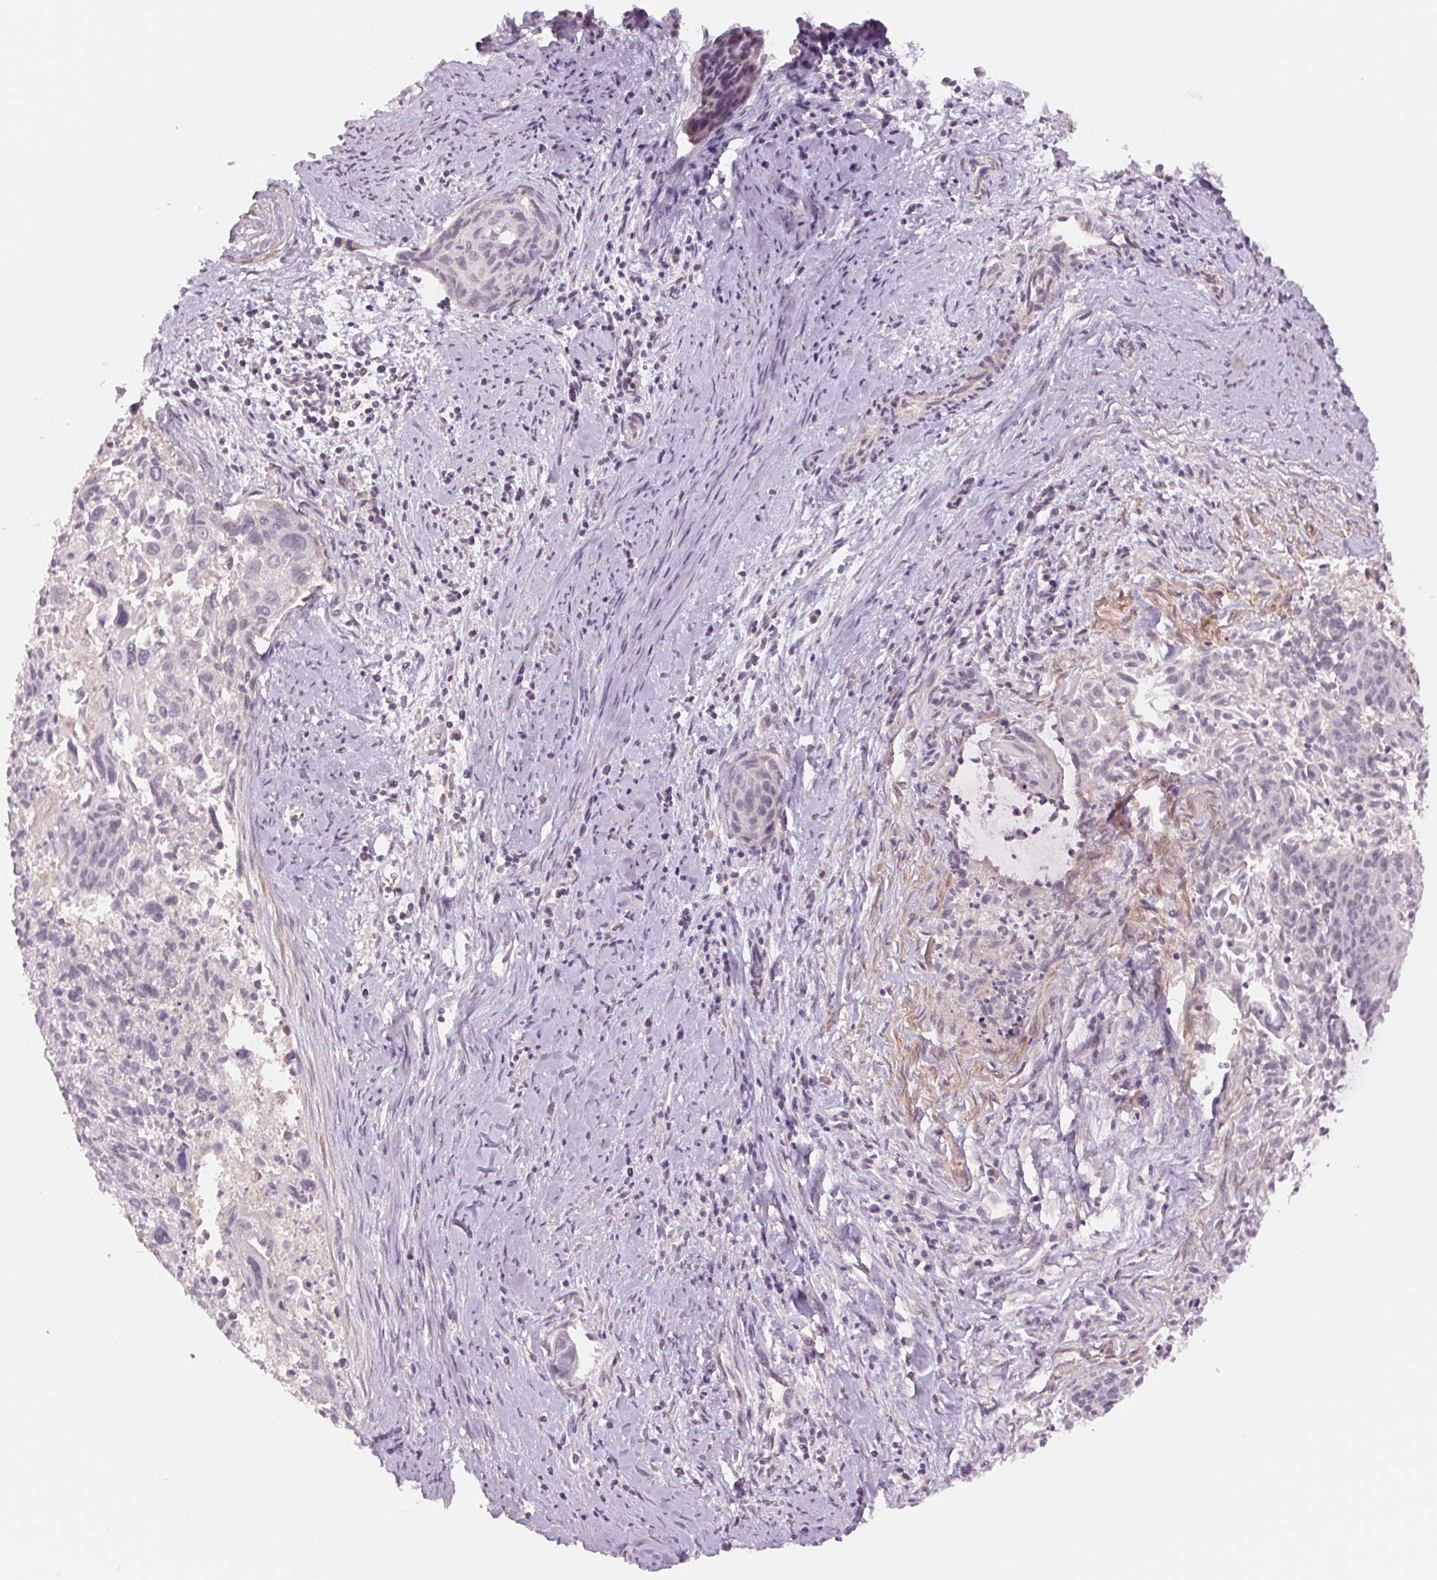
{"staining": {"intensity": "negative", "quantity": "none", "location": "none"}, "tissue": "cervical cancer", "cell_type": "Tumor cells", "image_type": "cancer", "snomed": [{"axis": "morphology", "description": "Squamous cell carcinoma, NOS"}, {"axis": "topography", "description": "Cervix"}], "caption": "This is an IHC histopathology image of cervical squamous cell carcinoma. There is no positivity in tumor cells.", "gene": "PPIA", "patient": {"sex": "female", "age": 55}}